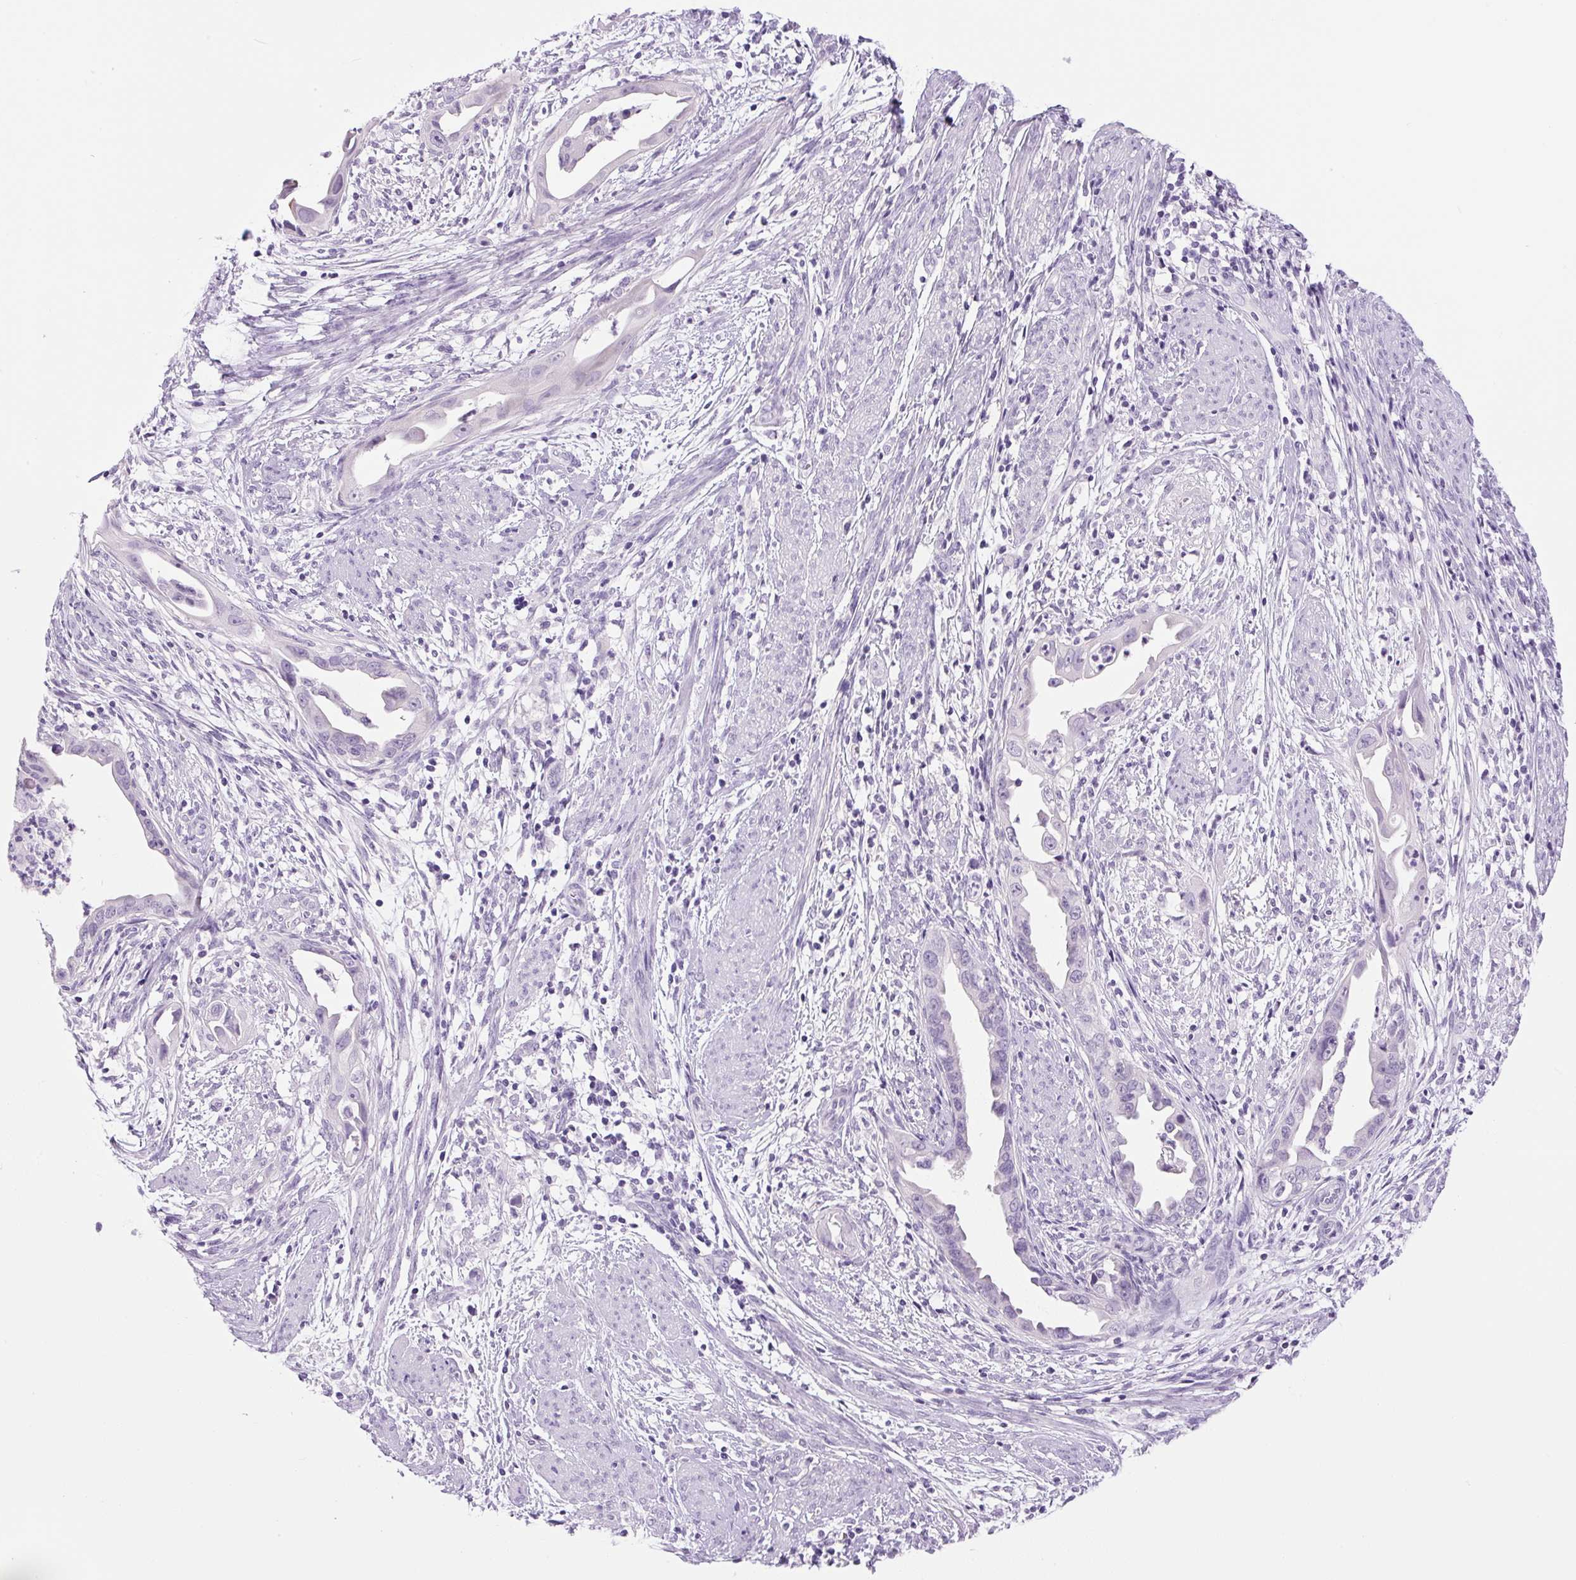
{"staining": {"intensity": "negative", "quantity": "none", "location": "none"}, "tissue": "endometrial cancer", "cell_type": "Tumor cells", "image_type": "cancer", "snomed": [{"axis": "morphology", "description": "Adenocarcinoma, NOS"}, {"axis": "topography", "description": "Endometrium"}], "caption": "This histopathology image is of endometrial adenocarcinoma stained with IHC to label a protein in brown with the nuclei are counter-stained blue. There is no expression in tumor cells.", "gene": "COL9A2", "patient": {"sex": "female", "age": 57}}